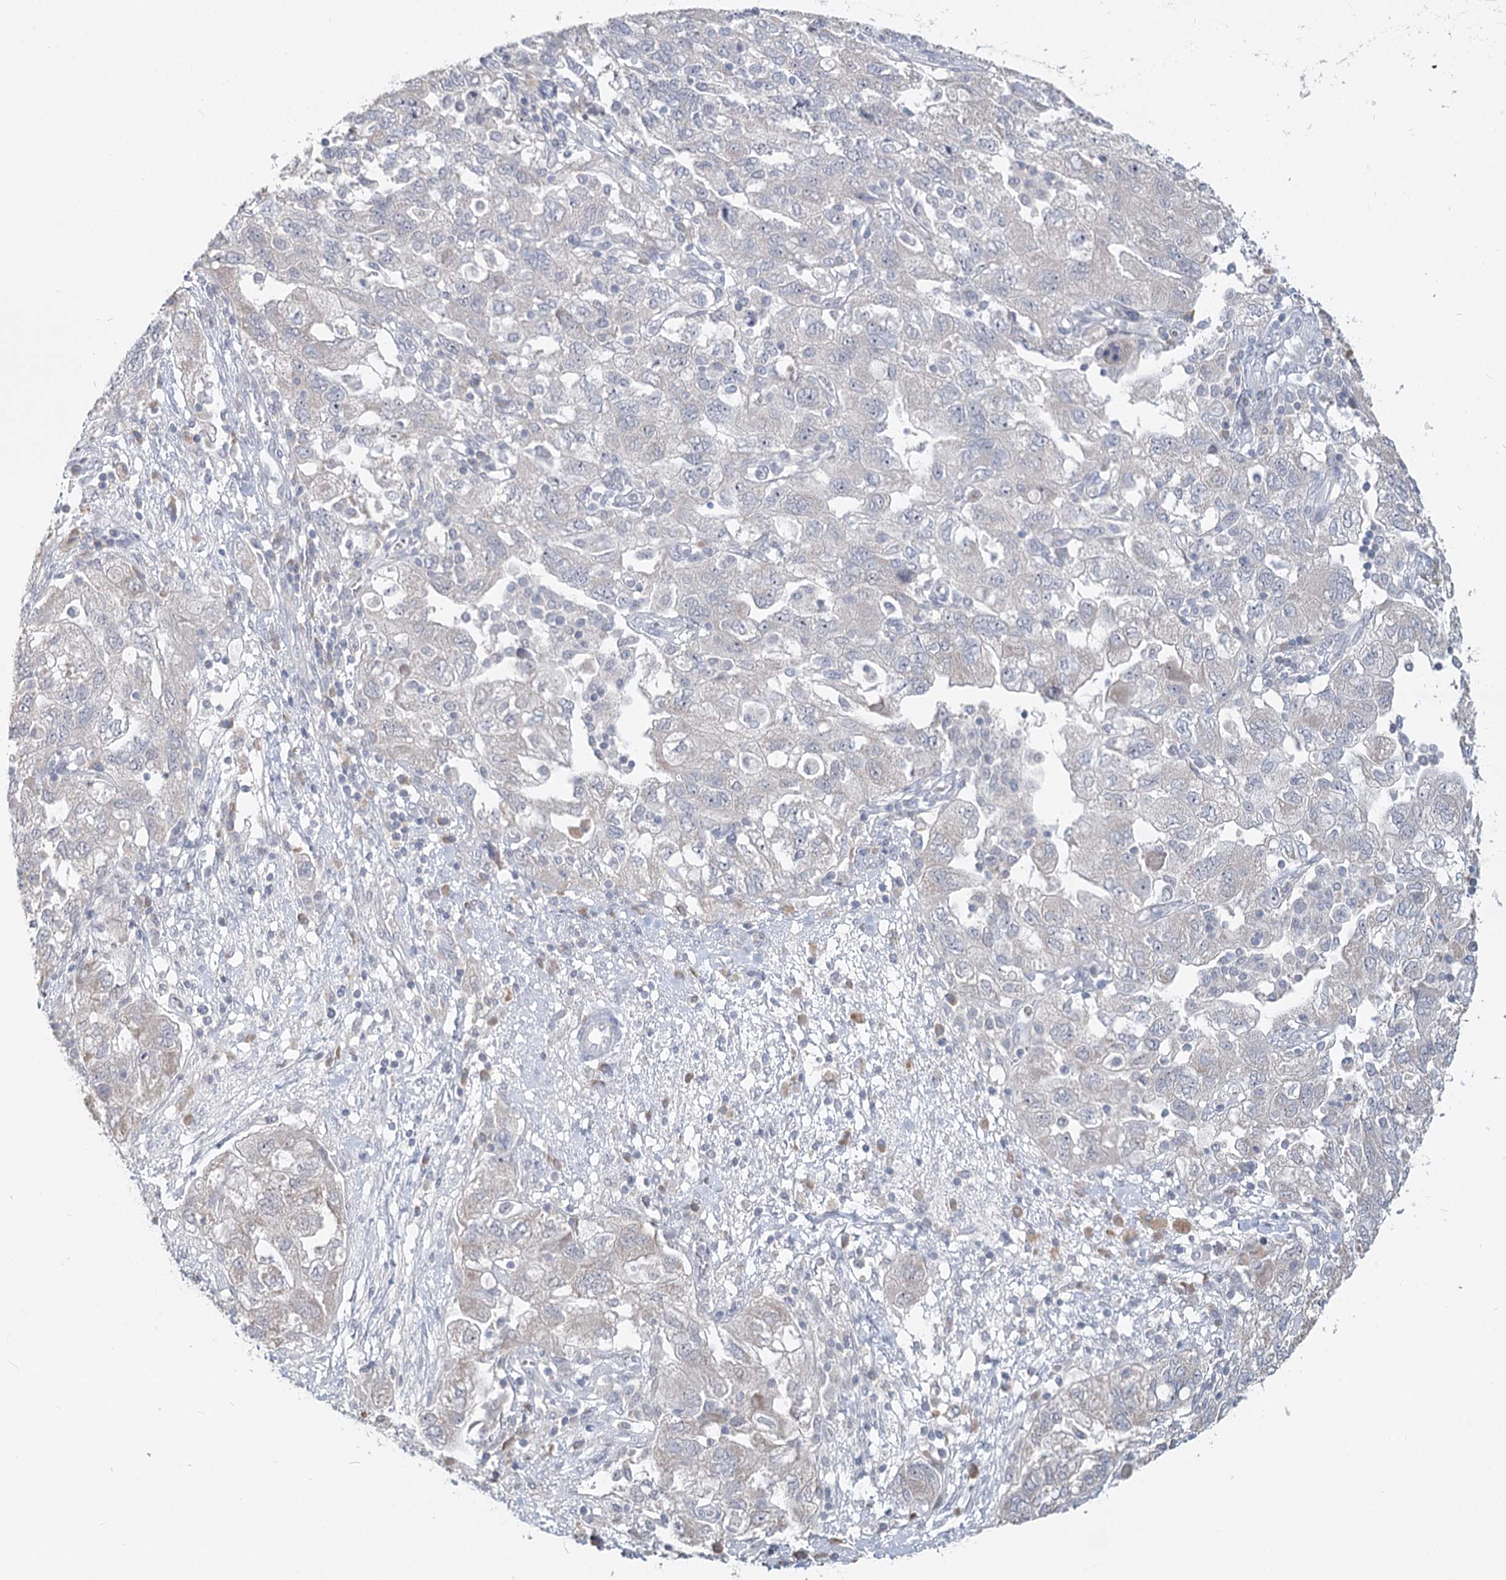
{"staining": {"intensity": "negative", "quantity": "none", "location": "none"}, "tissue": "ovarian cancer", "cell_type": "Tumor cells", "image_type": "cancer", "snomed": [{"axis": "morphology", "description": "Carcinoma, NOS"}, {"axis": "morphology", "description": "Cystadenocarcinoma, serous, NOS"}, {"axis": "topography", "description": "Ovary"}], "caption": "DAB (3,3'-diaminobenzidine) immunohistochemical staining of human ovarian carcinoma demonstrates no significant staining in tumor cells.", "gene": "SLC9A3", "patient": {"sex": "female", "age": 69}}